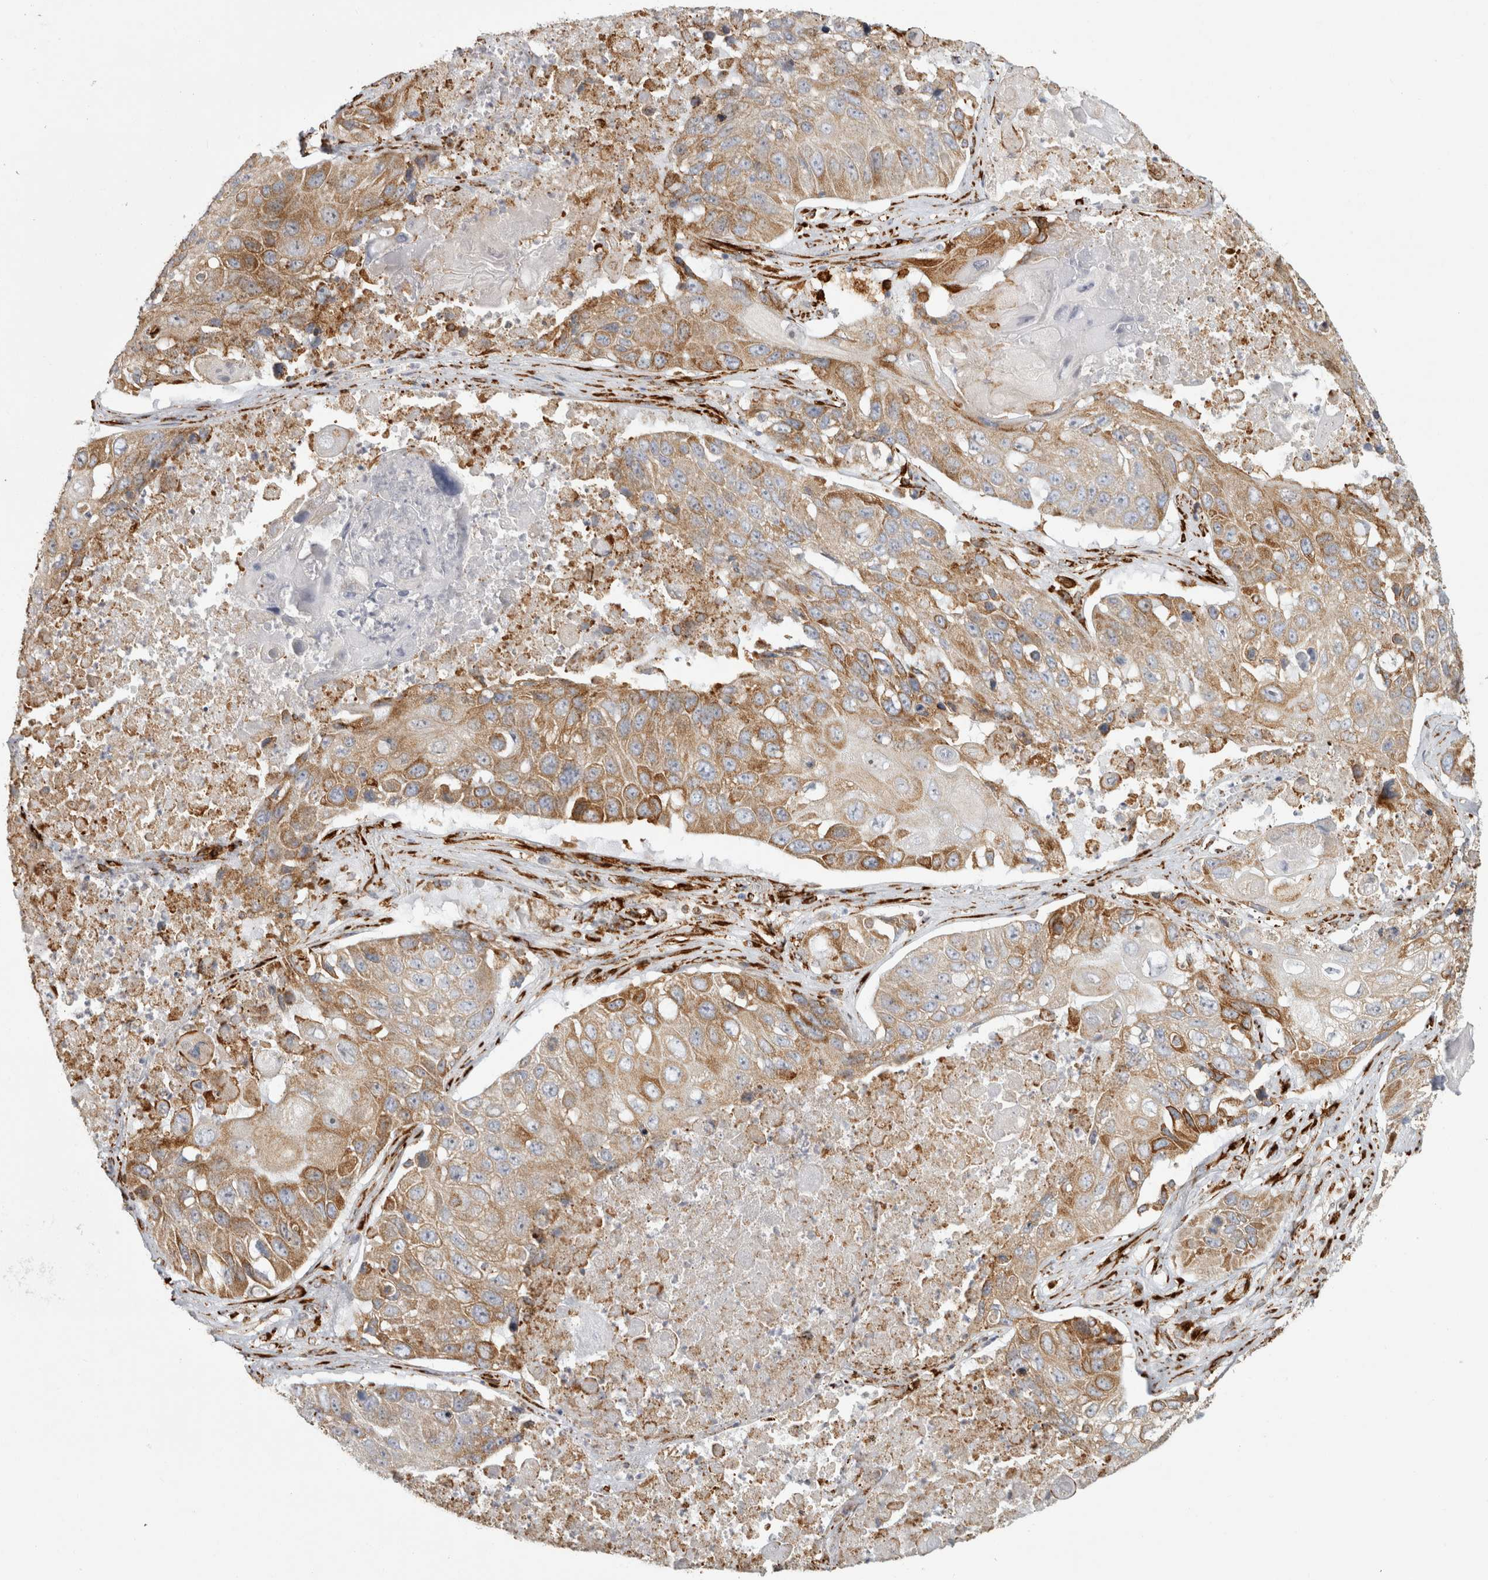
{"staining": {"intensity": "moderate", "quantity": ">75%", "location": "cytoplasmic/membranous"}, "tissue": "lung cancer", "cell_type": "Tumor cells", "image_type": "cancer", "snomed": [{"axis": "morphology", "description": "Squamous cell carcinoma, NOS"}, {"axis": "topography", "description": "Lung"}], "caption": "Immunohistochemistry (IHC) micrograph of neoplastic tissue: human squamous cell carcinoma (lung) stained using IHC reveals medium levels of moderate protein expression localized specifically in the cytoplasmic/membranous of tumor cells, appearing as a cytoplasmic/membranous brown color.", "gene": "OSTN", "patient": {"sex": "male", "age": 61}}